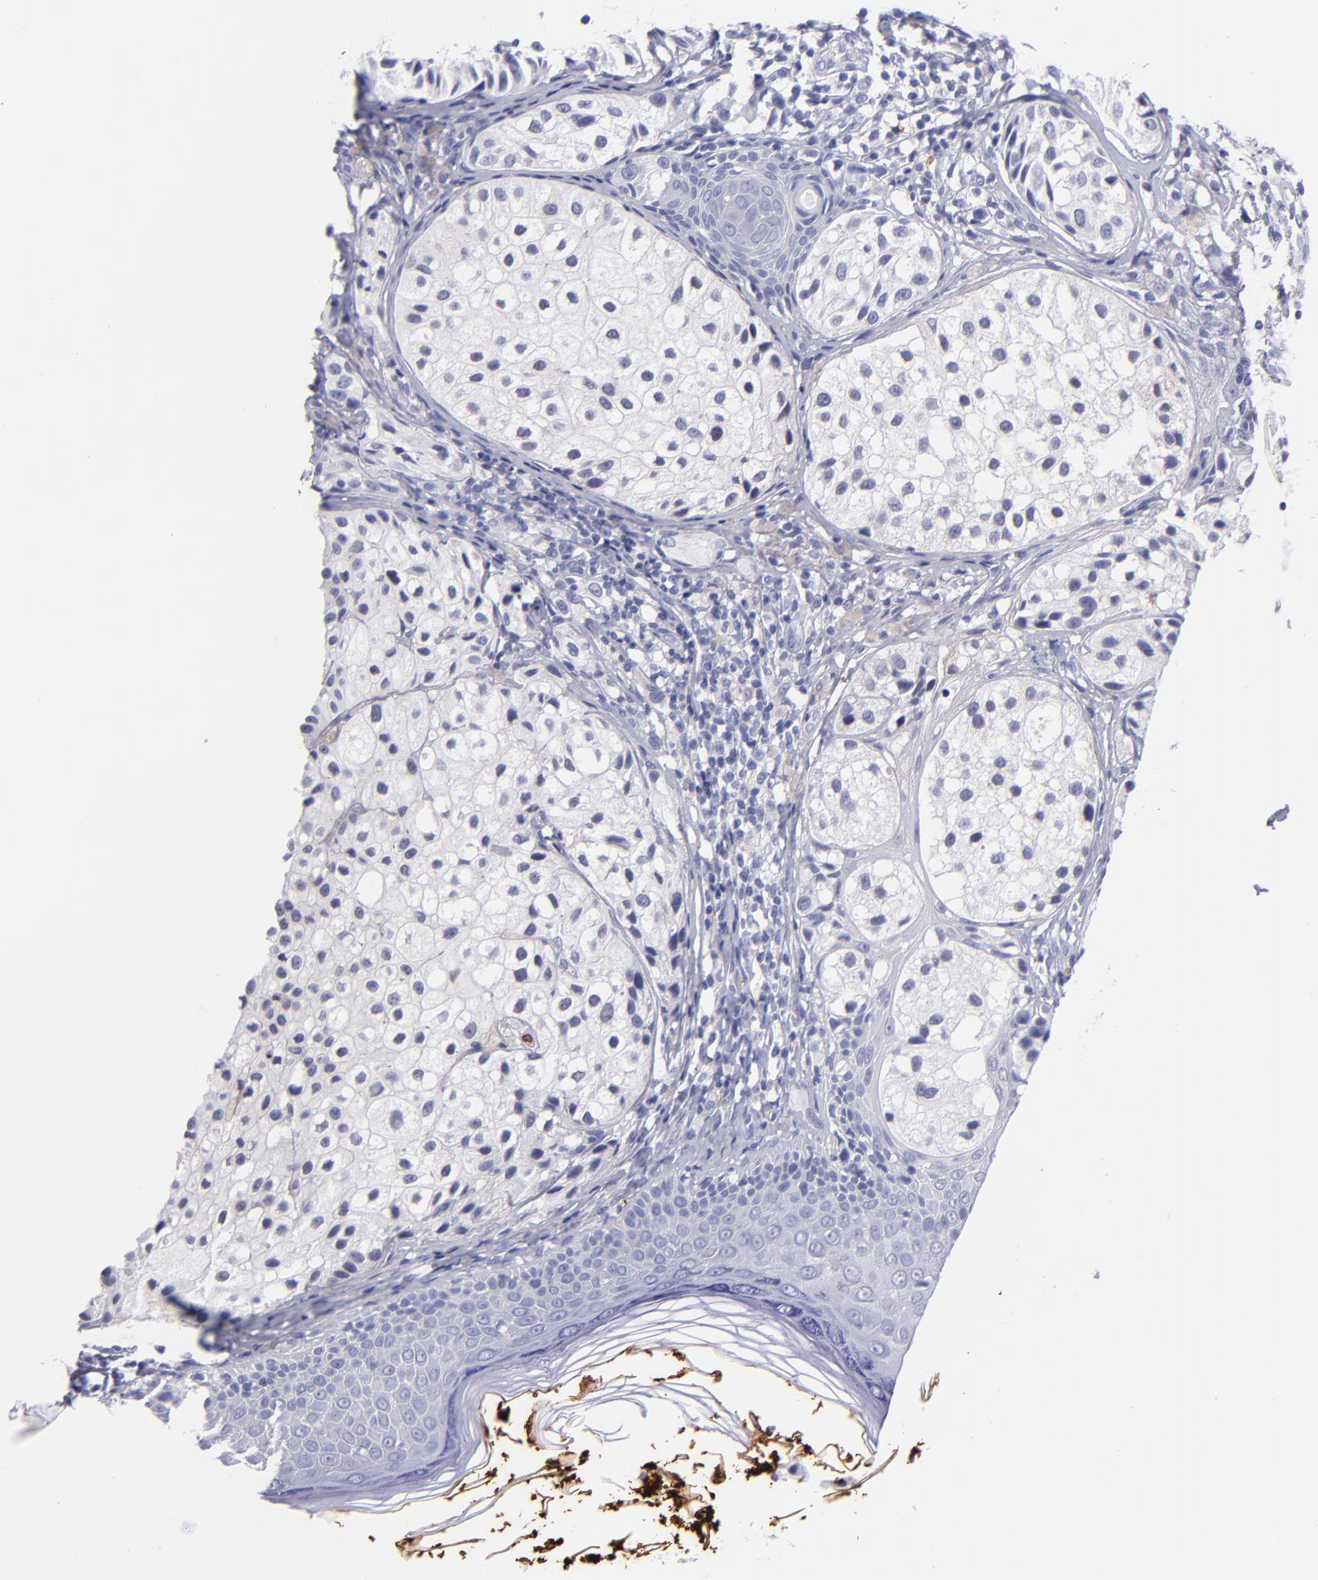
{"staining": {"intensity": "negative", "quantity": "none", "location": "none"}, "tissue": "melanoma", "cell_type": "Tumor cells", "image_type": "cancer", "snomed": [{"axis": "morphology", "description": "Malignant melanoma, NOS"}, {"axis": "topography", "description": "Skin"}], "caption": "Histopathology image shows no protein positivity in tumor cells of melanoma tissue. The staining was performed using DAB (3,3'-diaminobenzidine) to visualize the protein expression in brown, while the nuclei were stained in blue with hematoxylin (Magnification: 20x).", "gene": "GYPA", "patient": {"sex": "male", "age": 23}}